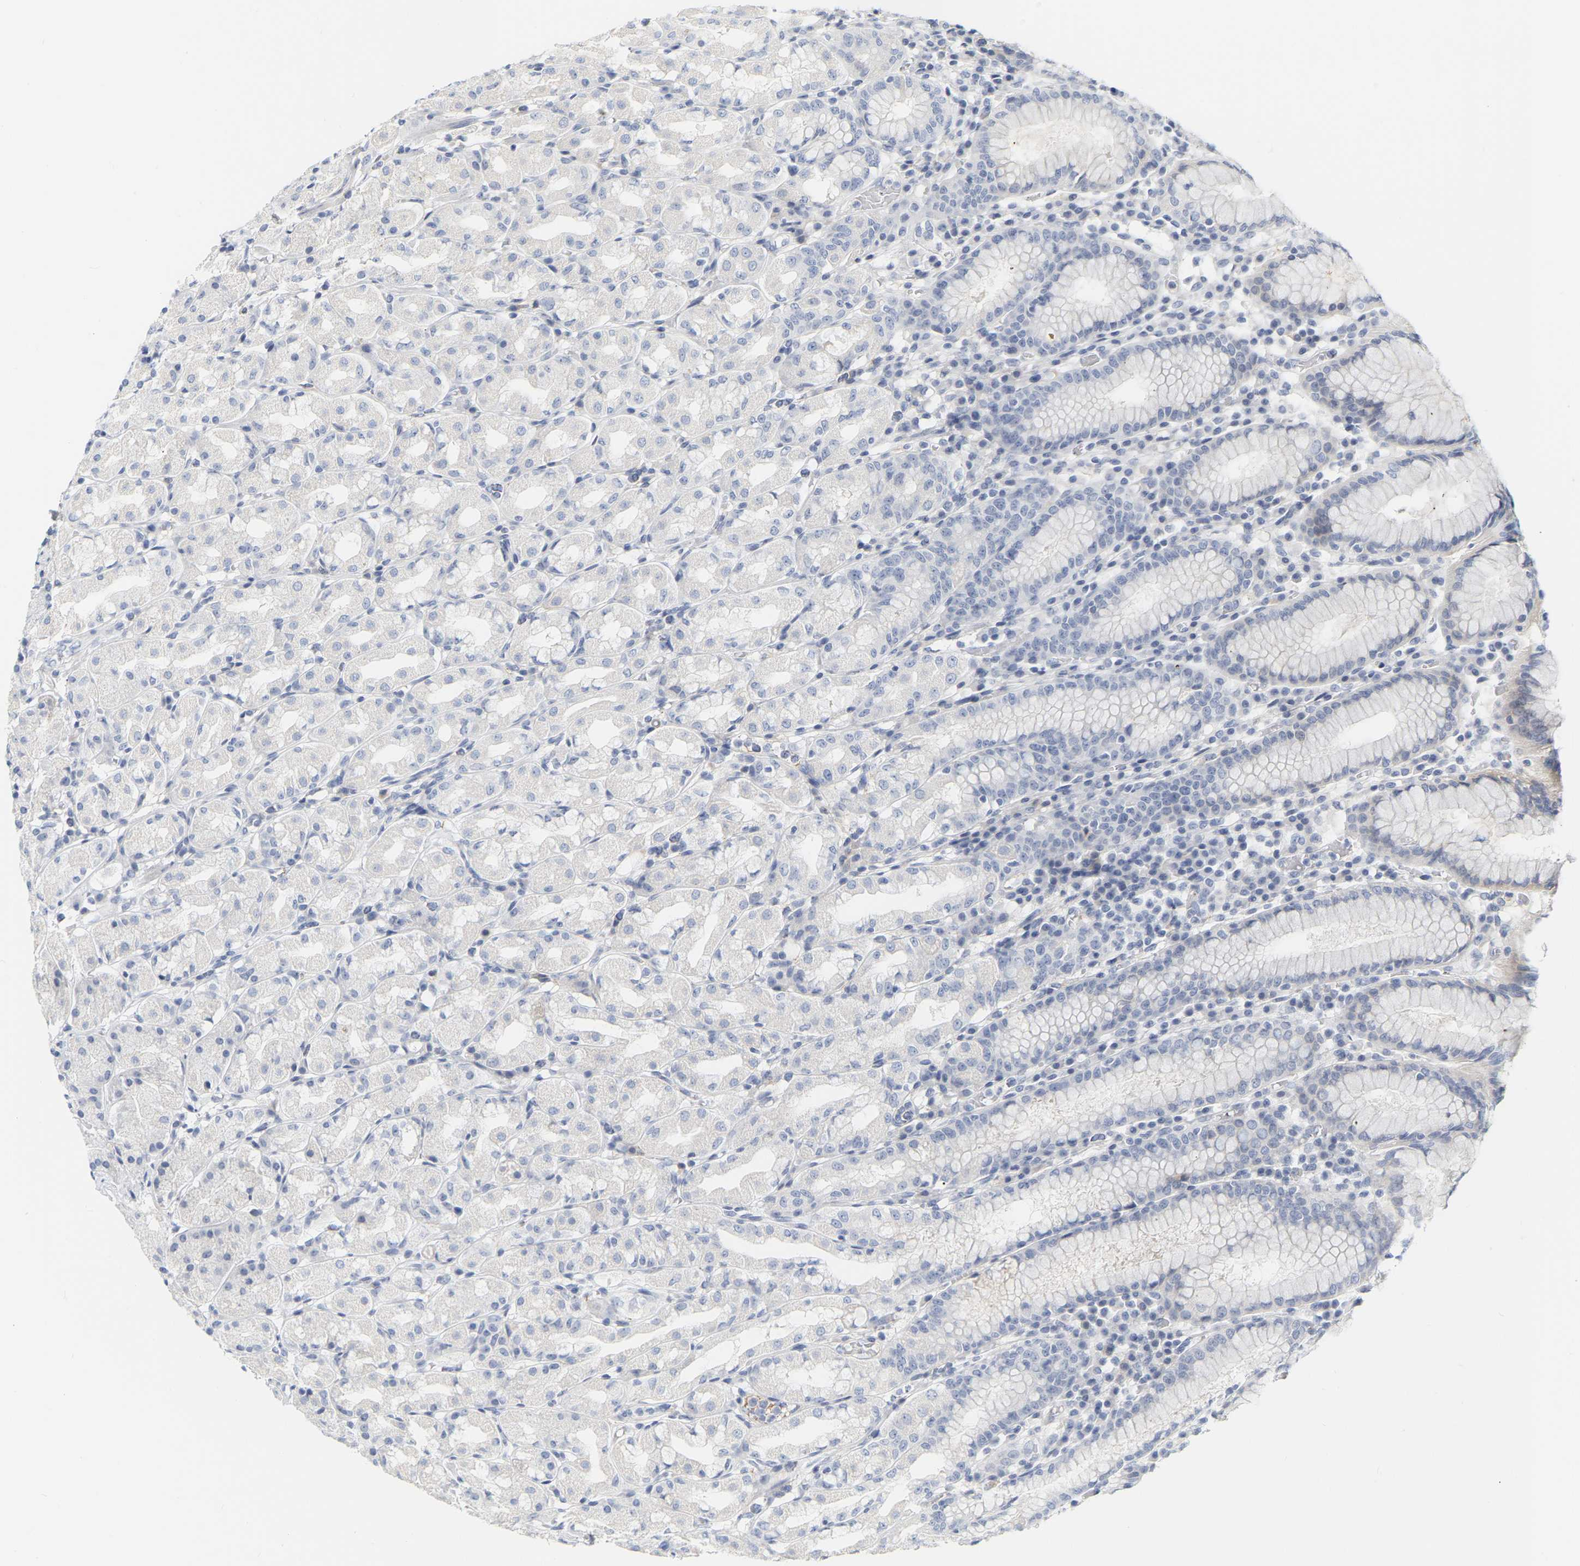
{"staining": {"intensity": "negative", "quantity": "none", "location": "none"}, "tissue": "stomach", "cell_type": "Glandular cells", "image_type": "normal", "snomed": [{"axis": "morphology", "description": "Normal tissue, NOS"}, {"axis": "topography", "description": "Stomach"}, {"axis": "topography", "description": "Stomach, lower"}], "caption": "This is an immunohistochemistry (IHC) micrograph of unremarkable stomach. There is no expression in glandular cells.", "gene": "GNAS", "patient": {"sex": "female", "age": 56}}